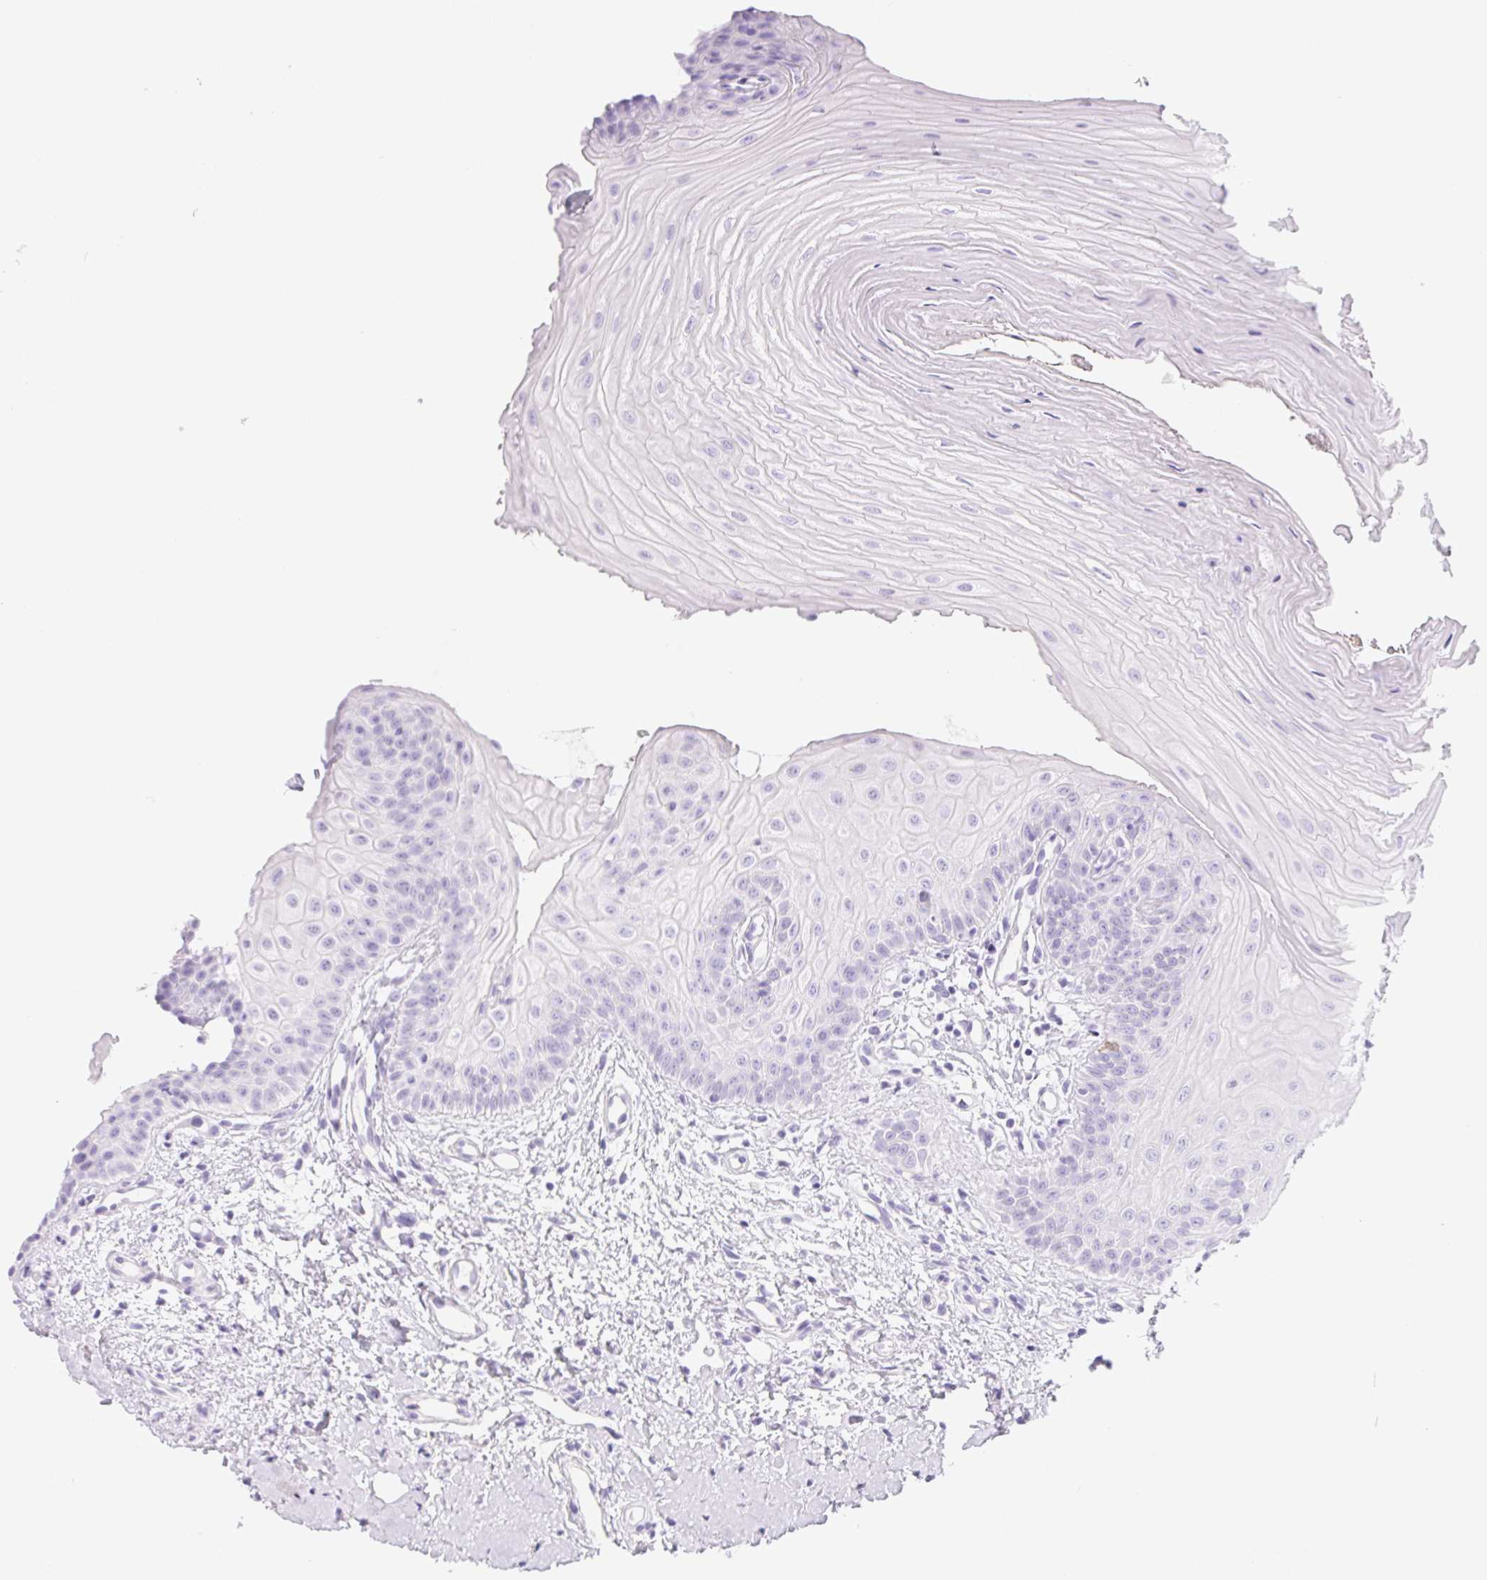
{"staining": {"intensity": "negative", "quantity": "none", "location": "none"}, "tissue": "oral mucosa", "cell_type": "Squamous epithelial cells", "image_type": "normal", "snomed": [{"axis": "morphology", "description": "Normal tissue, NOS"}, {"axis": "topography", "description": "Oral tissue"}], "caption": "Oral mucosa was stained to show a protein in brown. There is no significant positivity in squamous epithelial cells. (Brightfield microscopy of DAB immunohistochemistry (IHC) at high magnification).", "gene": "PNLIP", "patient": {"sex": "female", "age": 73}}